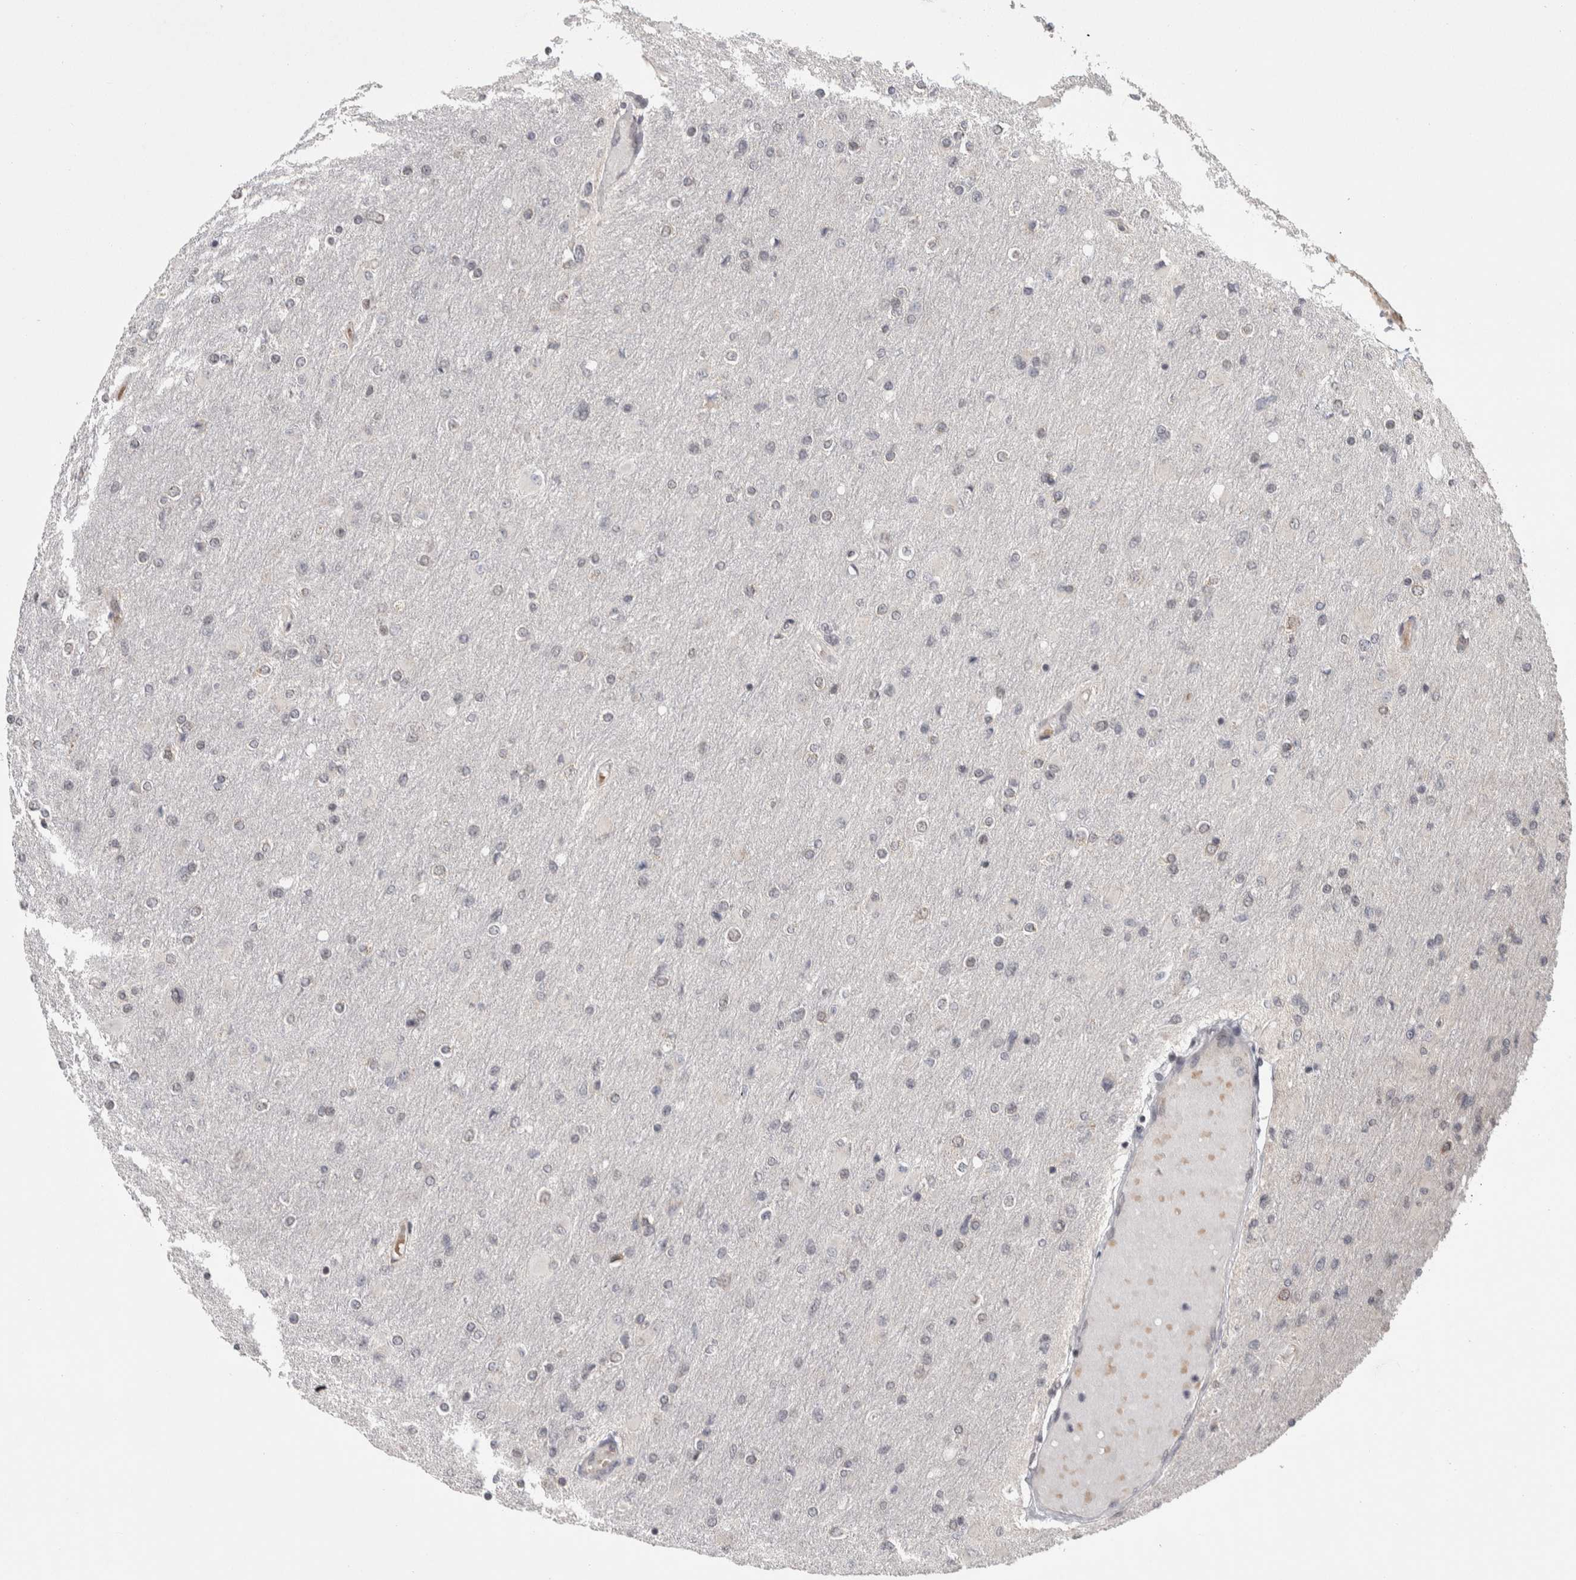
{"staining": {"intensity": "negative", "quantity": "none", "location": "none"}, "tissue": "glioma", "cell_type": "Tumor cells", "image_type": "cancer", "snomed": [{"axis": "morphology", "description": "Glioma, malignant, High grade"}, {"axis": "topography", "description": "Cerebral cortex"}], "caption": "Glioma was stained to show a protein in brown. There is no significant expression in tumor cells.", "gene": "ZNF592", "patient": {"sex": "female", "age": 36}}